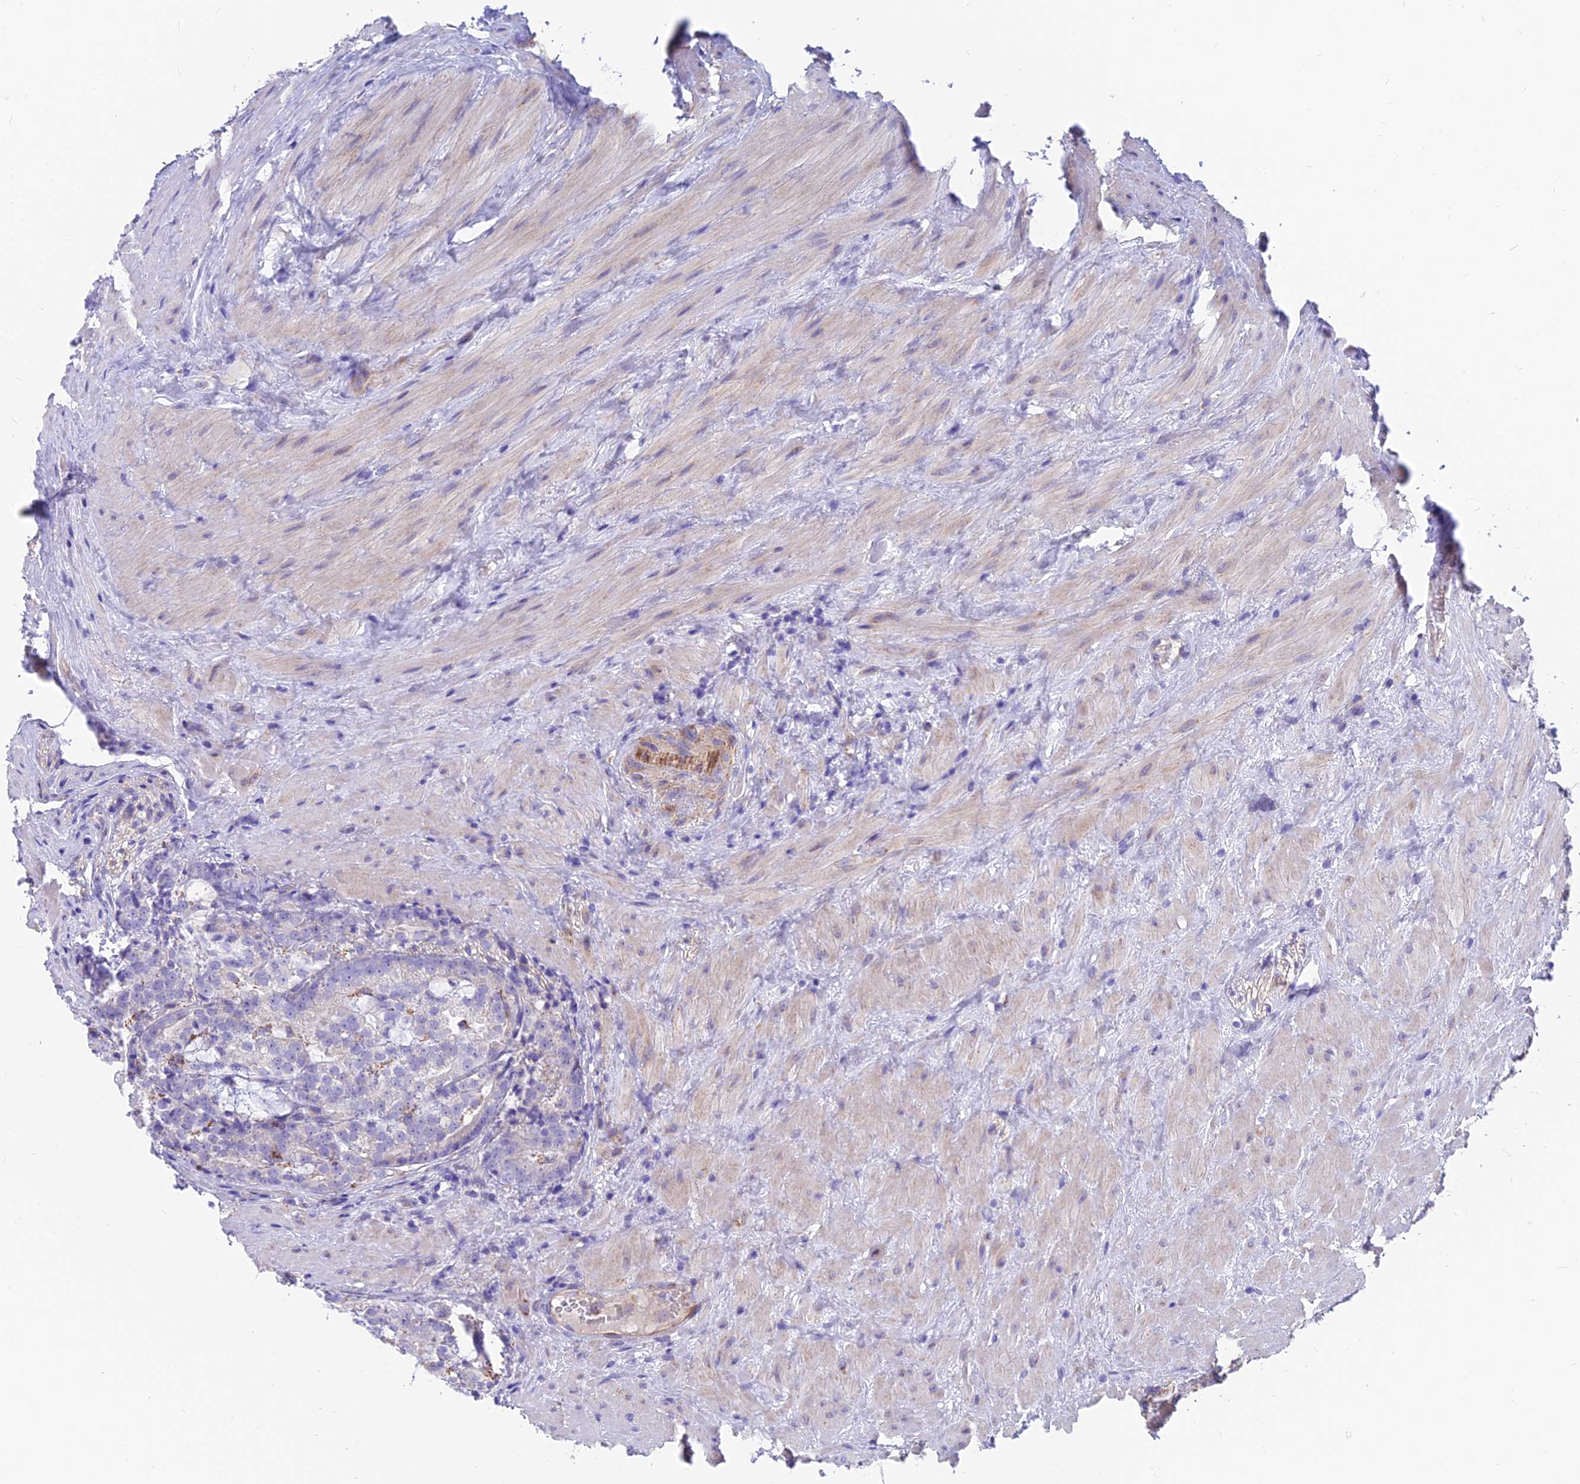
{"staining": {"intensity": "moderate", "quantity": "25%-75%", "location": "cytoplasmic/membranous"}, "tissue": "prostate cancer", "cell_type": "Tumor cells", "image_type": "cancer", "snomed": [{"axis": "morphology", "description": "Adenocarcinoma, High grade"}, {"axis": "topography", "description": "Prostate"}], "caption": "The micrograph displays a brown stain indicating the presence of a protein in the cytoplasmic/membranous of tumor cells in prostate cancer (high-grade adenocarcinoma). (brown staining indicates protein expression, while blue staining denotes nuclei).", "gene": "TIGD6", "patient": {"sex": "male", "age": 69}}